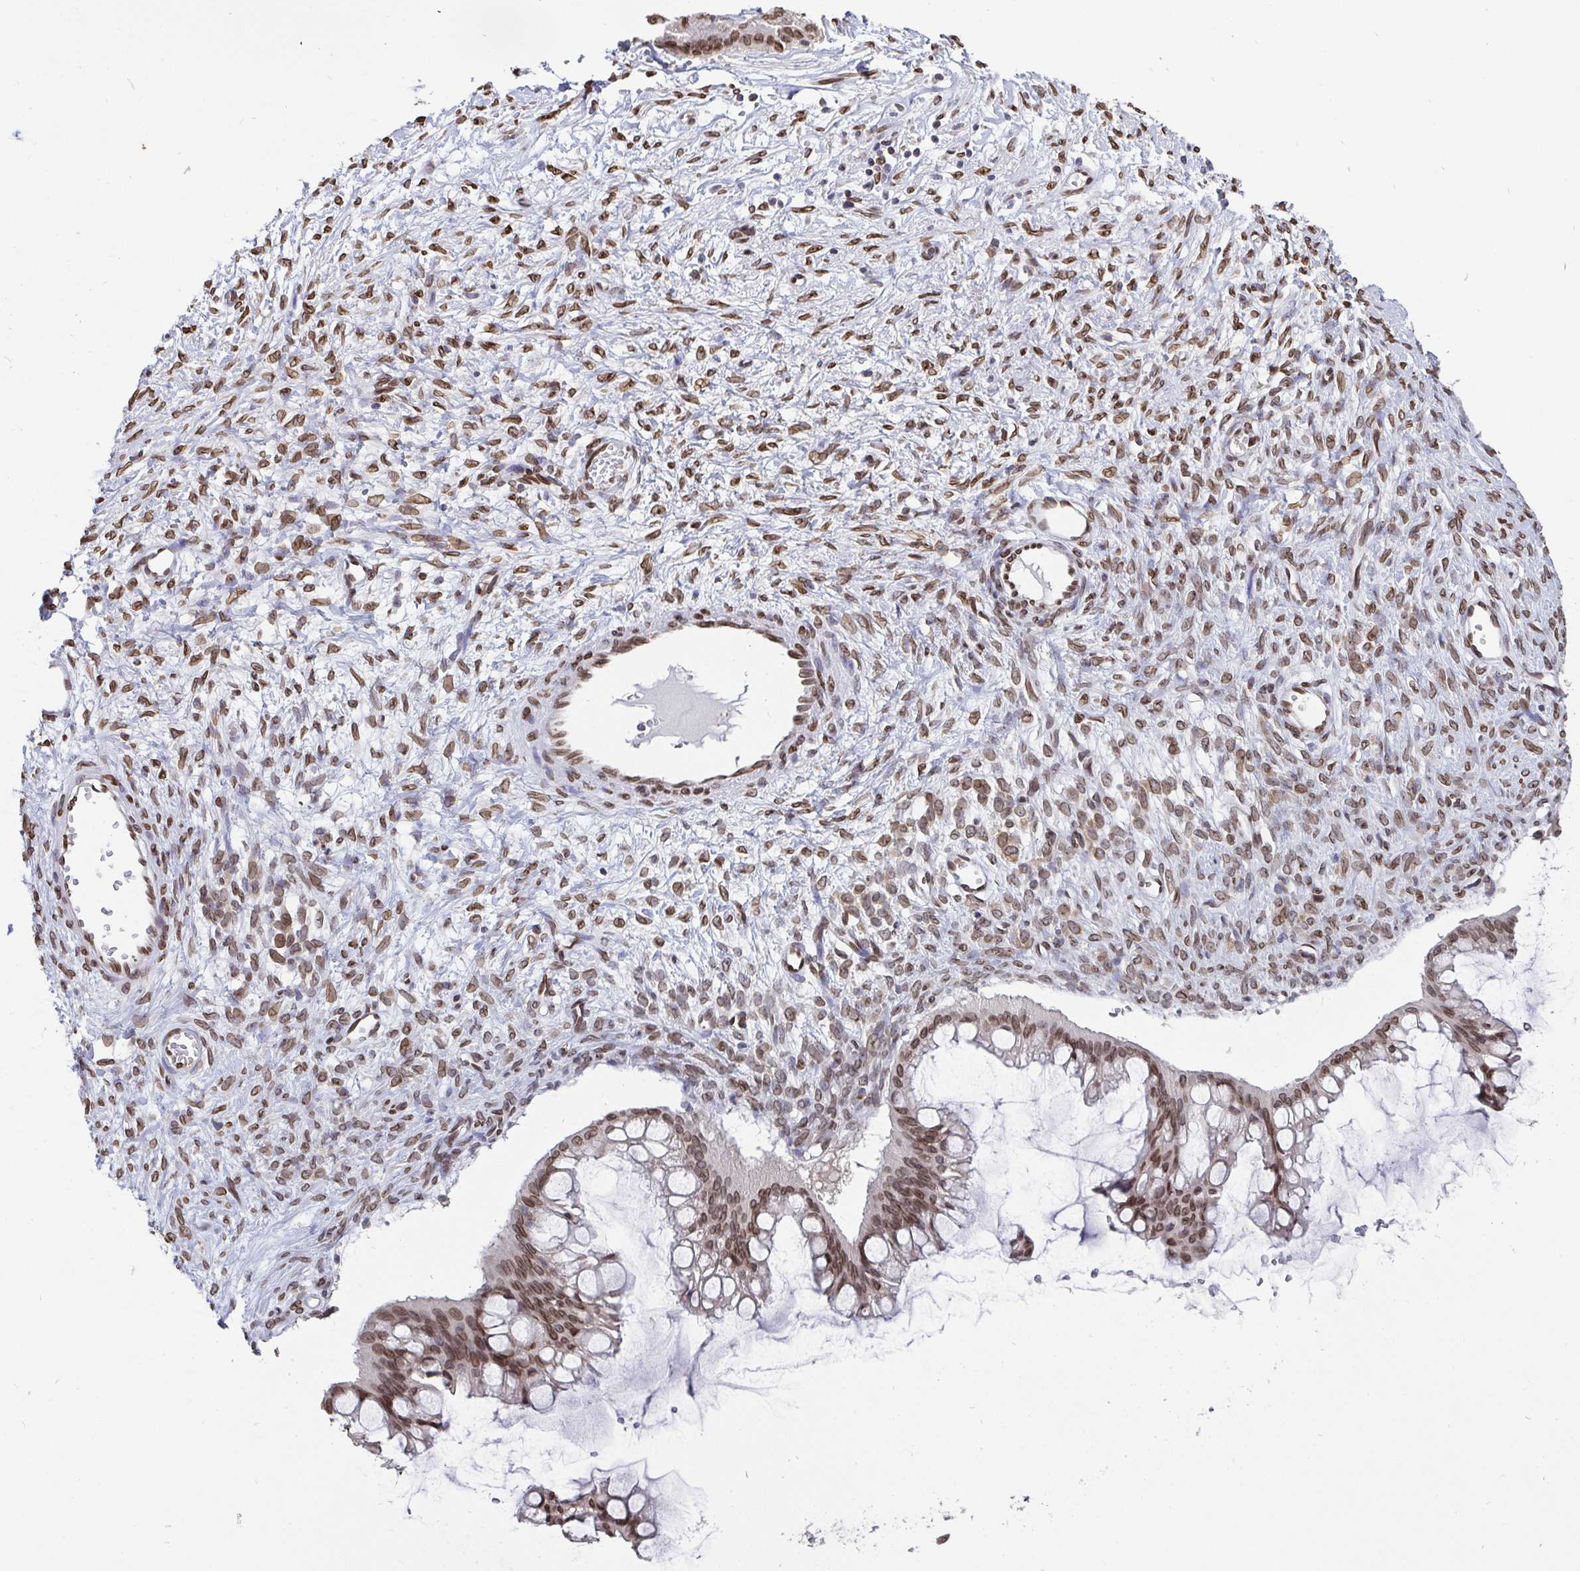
{"staining": {"intensity": "moderate", "quantity": ">75%", "location": "cytoplasmic/membranous,nuclear"}, "tissue": "ovarian cancer", "cell_type": "Tumor cells", "image_type": "cancer", "snomed": [{"axis": "morphology", "description": "Cystadenocarcinoma, mucinous, NOS"}, {"axis": "topography", "description": "Ovary"}], "caption": "Moderate cytoplasmic/membranous and nuclear positivity is appreciated in about >75% of tumor cells in mucinous cystadenocarcinoma (ovarian). The protein of interest is shown in brown color, while the nuclei are stained blue.", "gene": "EMD", "patient": {"sex": "female", "age": 73}}